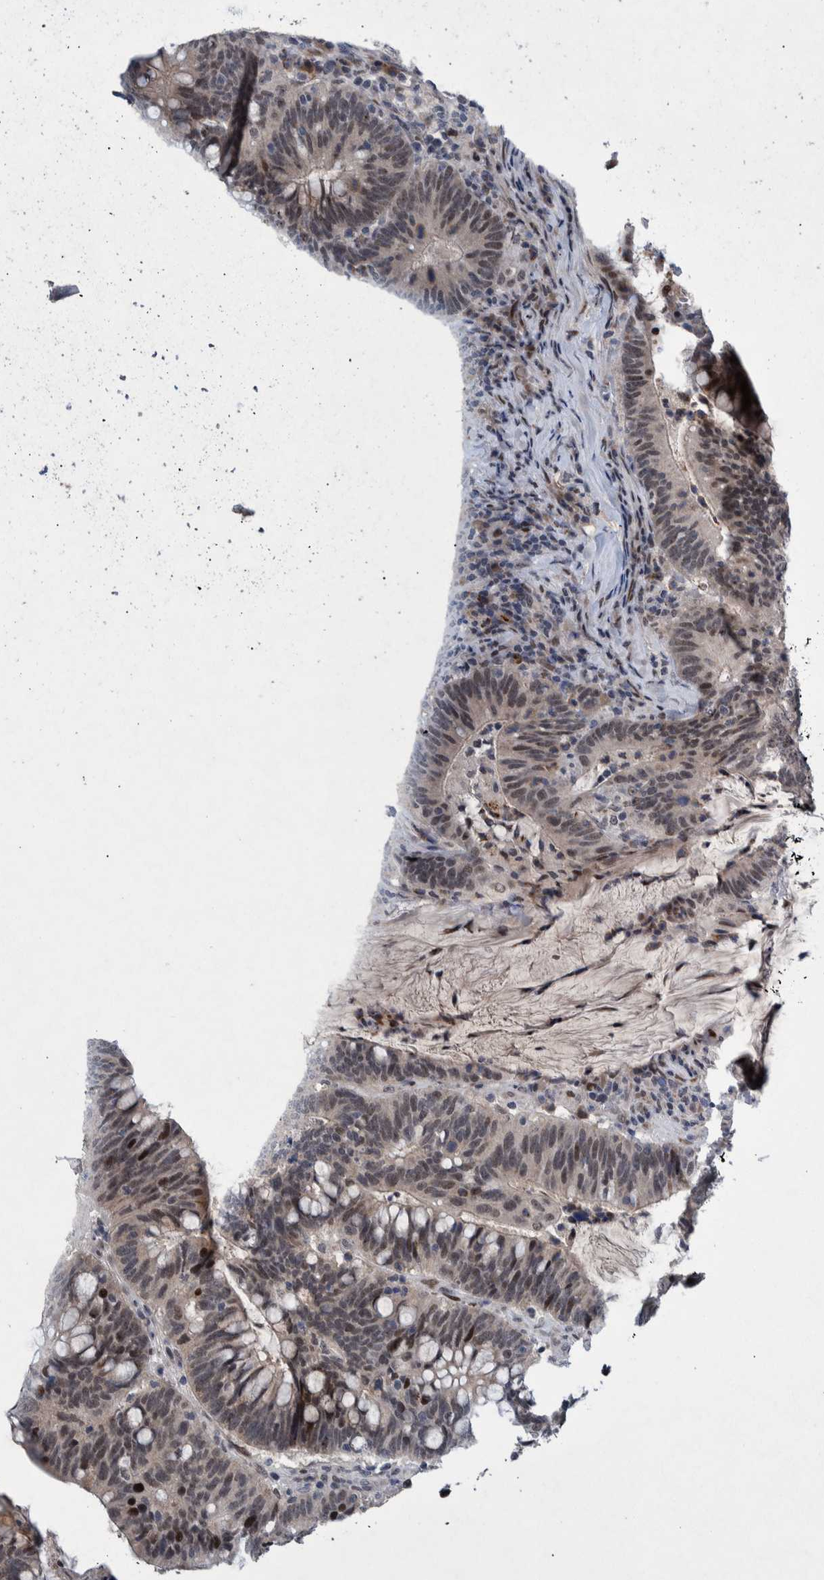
{"staining": {"intensity": "weak", "quantity": ">75%", "location": "nuclear"}, "tissue": "colorectal cancer", "cell_type": "Tumor cells", "image_type": "cancer", "snomed": [{"axis": "morphology", "description": "Adenocarcinoma, NOS"}, {"axis": "topography", "description": "Colon"}], "caption": "The image reveals a brown stain indicating the presence of a protein in the nuclear of tumor cells in colorectal cancer (adenocarcinoma).", "gene": "ESRP1", "patient": {"sex": "female", "age": 66}}